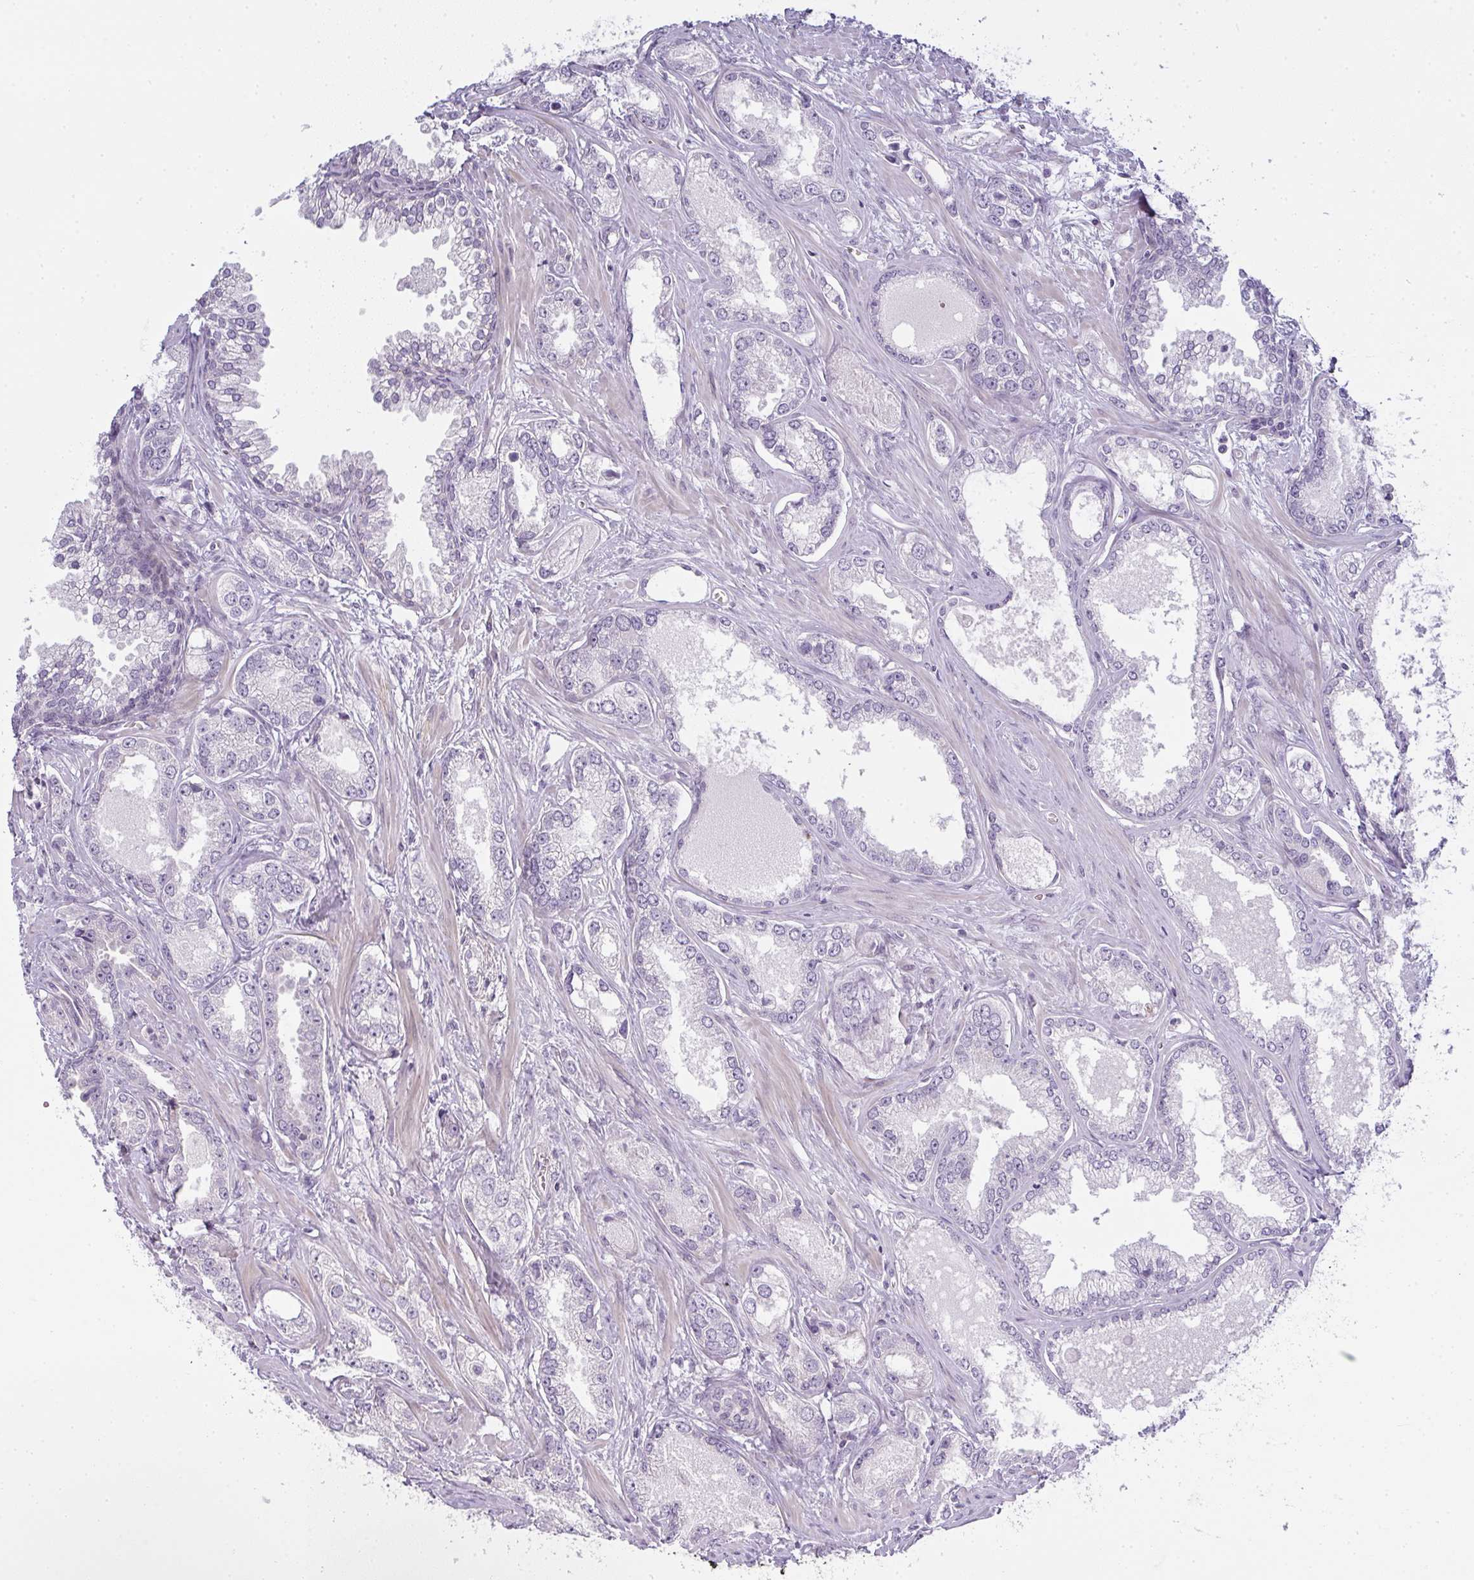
{"staining": {"intensity": "negative", "quantity": "none", "location": "none"}, "tissue": "prostate cancer", "cell_type": "Tumor cells", "image_type": "cancer", "snomed": [{"axis": "morphology", "description": "Adenocarcinoma, Medium grade"}, {"axis": "topography", "description": "Prostate"}], "caption": "IHC photomicrograph of neoplastic tissue: prostate adenocarcinoma (medium-grade) stained with DAB reveals no significant protein expression in tumor cells.", "gene": "SIRPB2", "patient": {"sex": "male", "age": 57}}